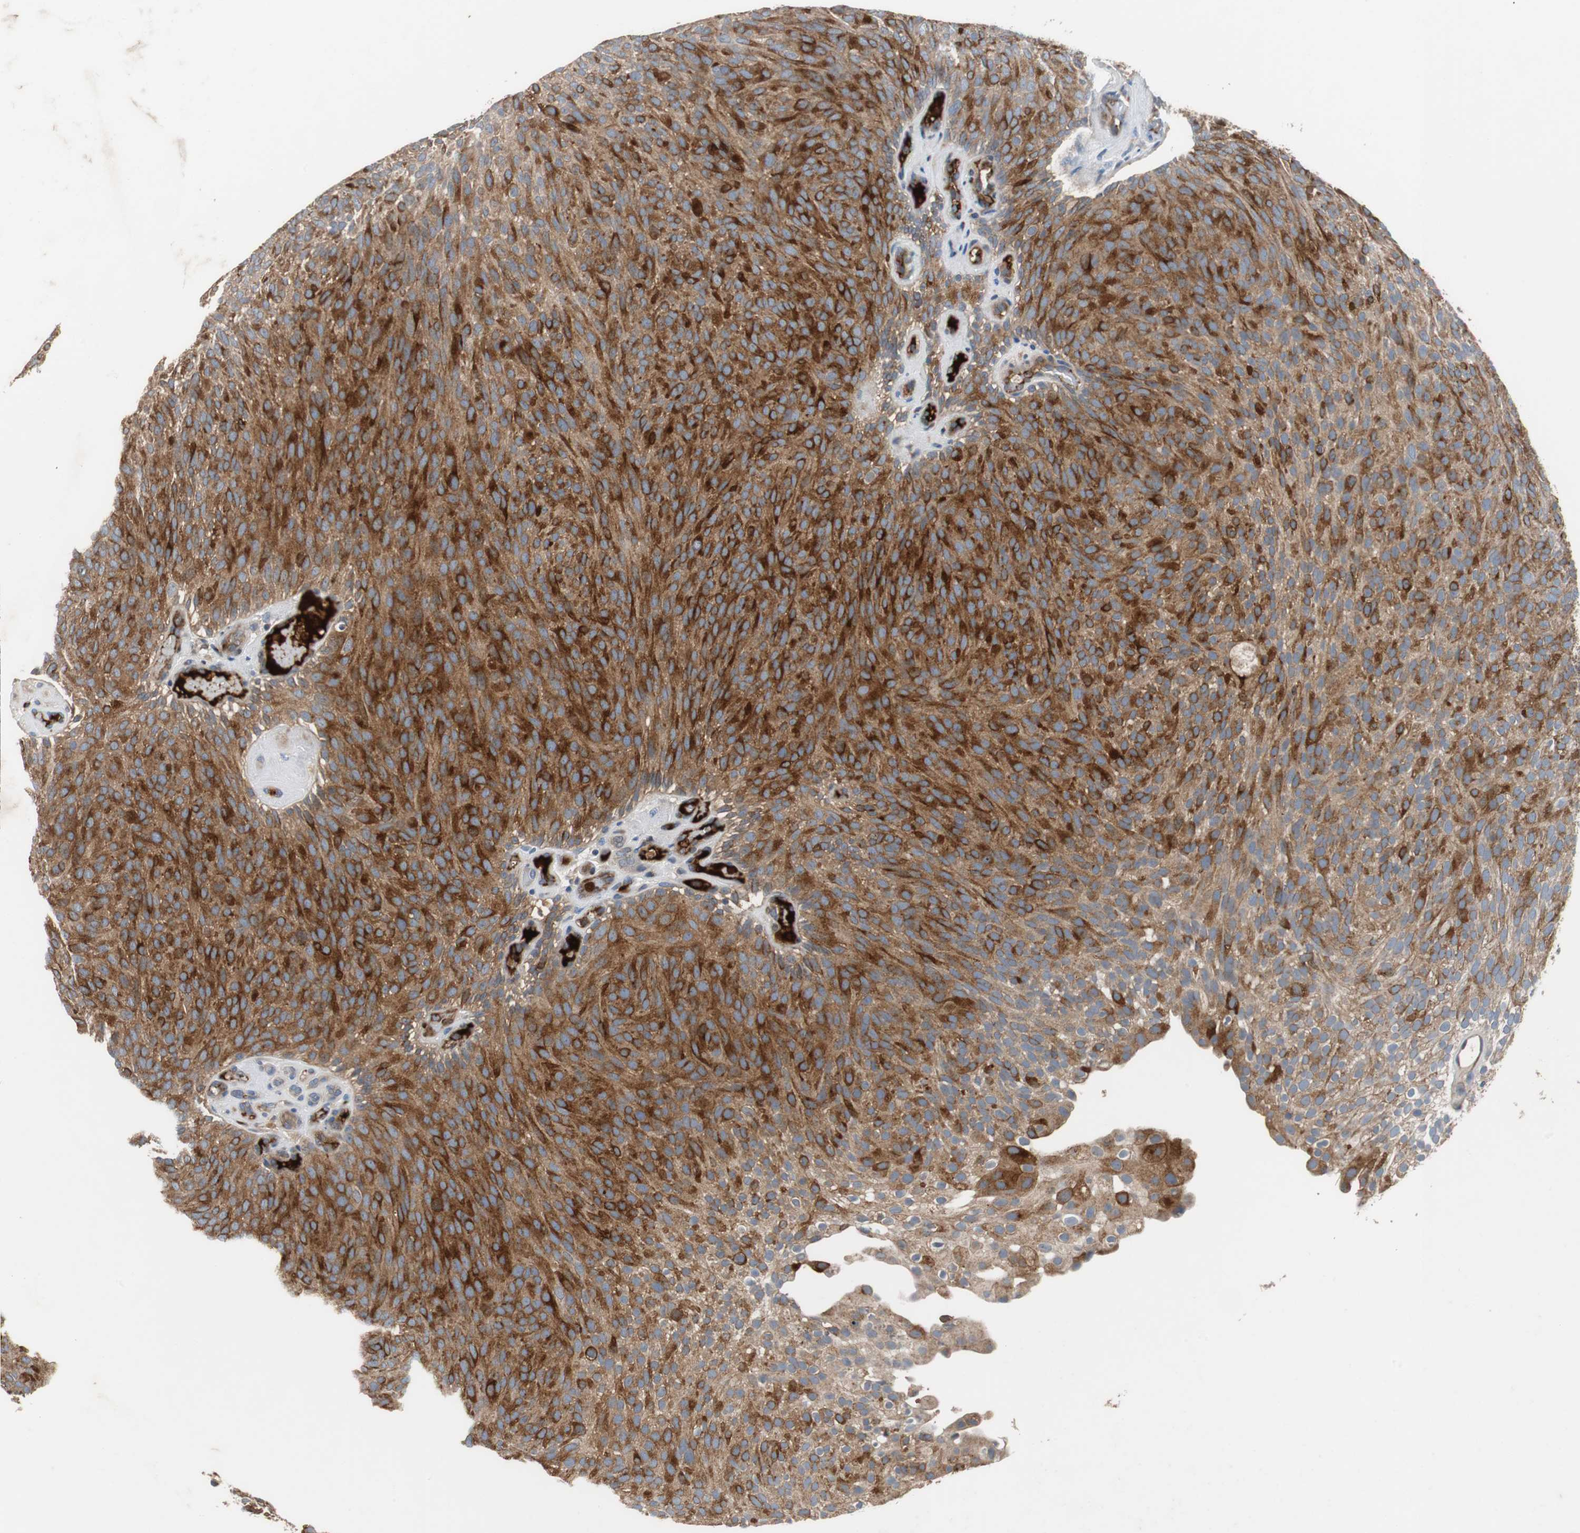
{"staining": {"intensity": "strong", "quantity": ">75%", "location": "cytoplasmic/membranous"}, "tissue": "urothelial cancer", "cell_type": "Tumor cells", "image_type": "cancer", "snomed": [{"axis": "morphology", "description": "Urothelial carcinoma, Low grade"}, {"axis": "topography", "description": "Urinary bladder"}], "caption": "Immunohistochemistry (IHC) (DAB) staining of urothelial carcinoma (low-grade) reveals strong cytoplasmic/membranous protein staining in approximately >75% of tumor cells.", "gene": "SORT1", "patient": {"sex": "male", "age": 78}}